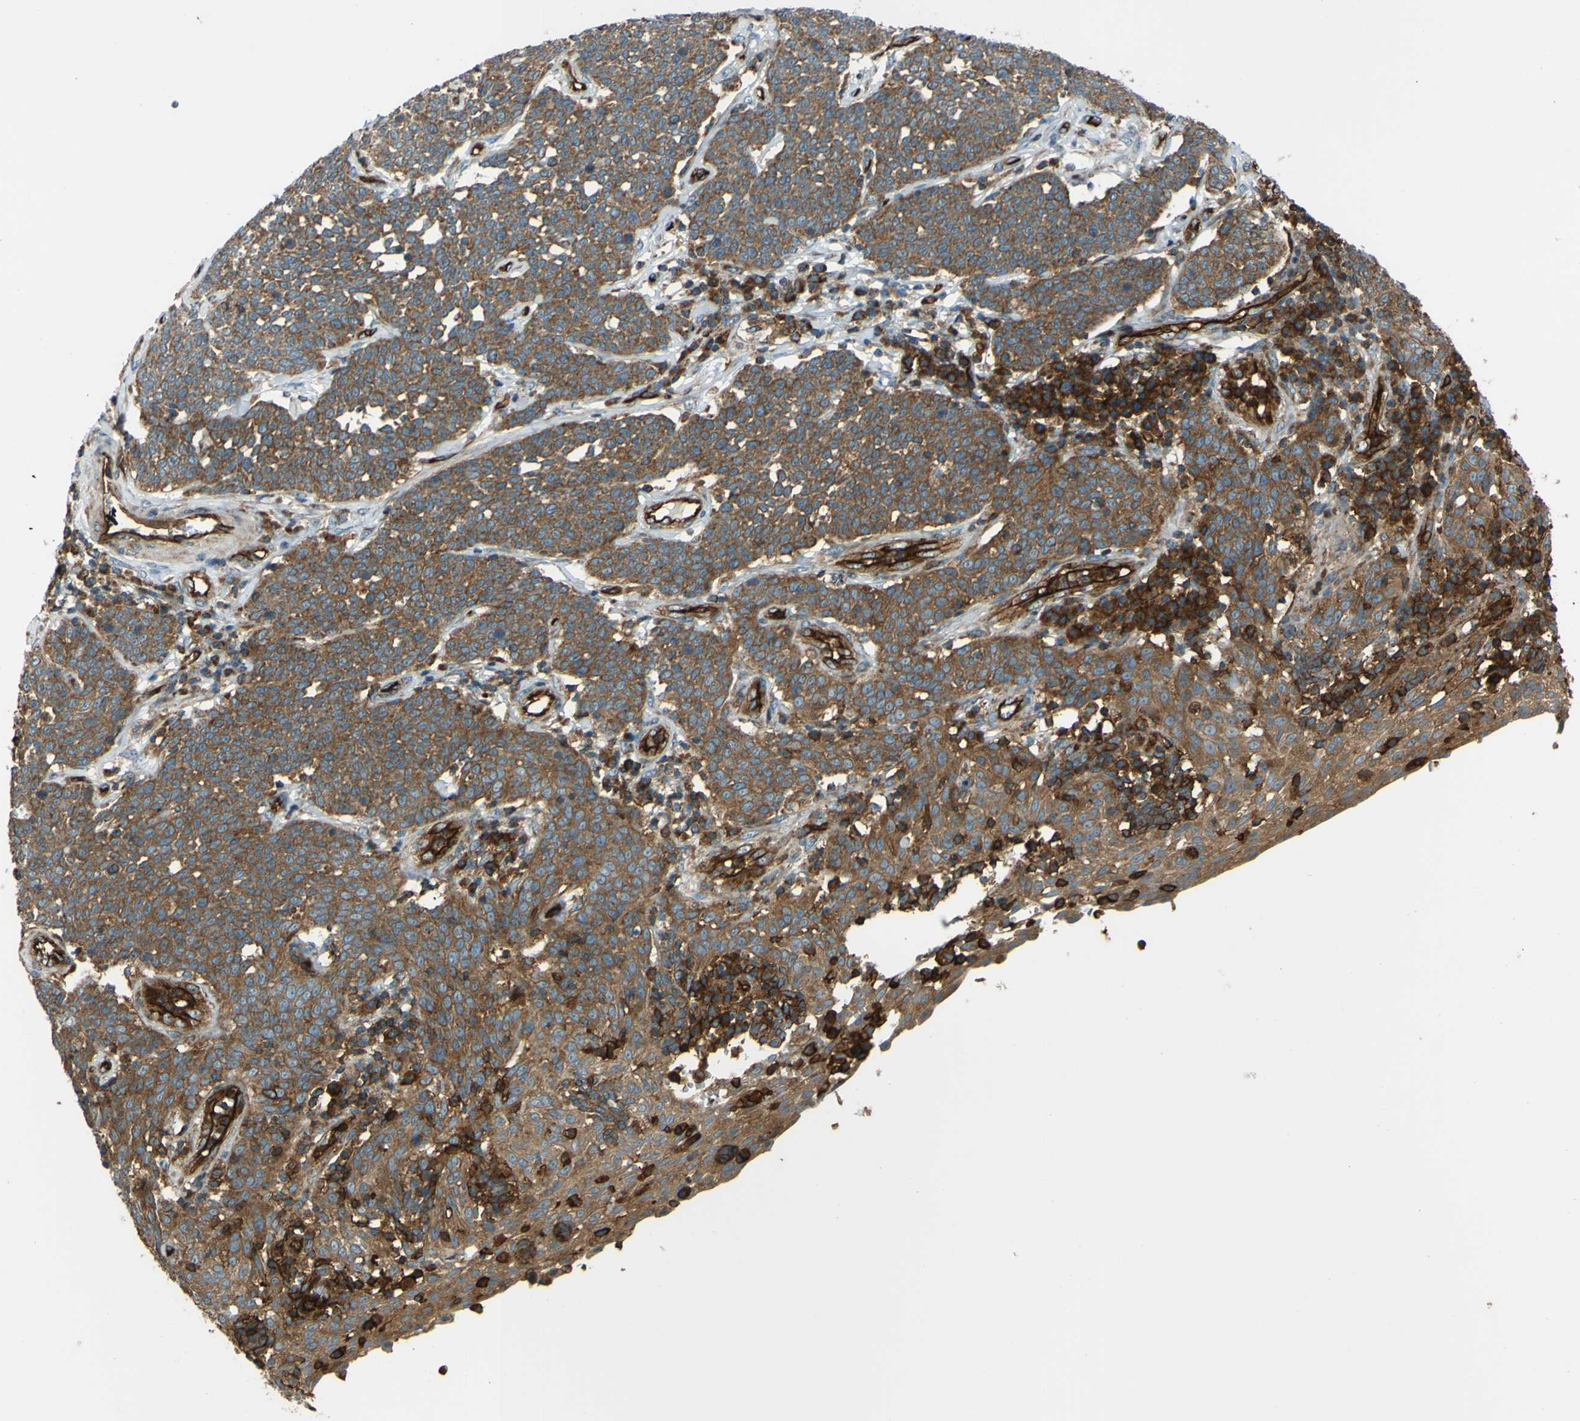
{"staining": {"intensity": "strong", "quantity": ">75%", "location": "cytoplasmic/membranous"}, "tissue": "cervical cancer", "cell_type": "Tumor cells", "image_type": "cancer", "snomed": [{"axis": "morphology", "description": "Squamous cell carcinoma, NOS"}, {"axis": "topography", "description": "Cervix"}], "caption": "An image of cervical cancer stained for a protein exhibits strong cytoplasmic/membranous brown staining in tumor cells.", "gene": "DNAJC5", "patient": {"sex": "female", "age": 34}}